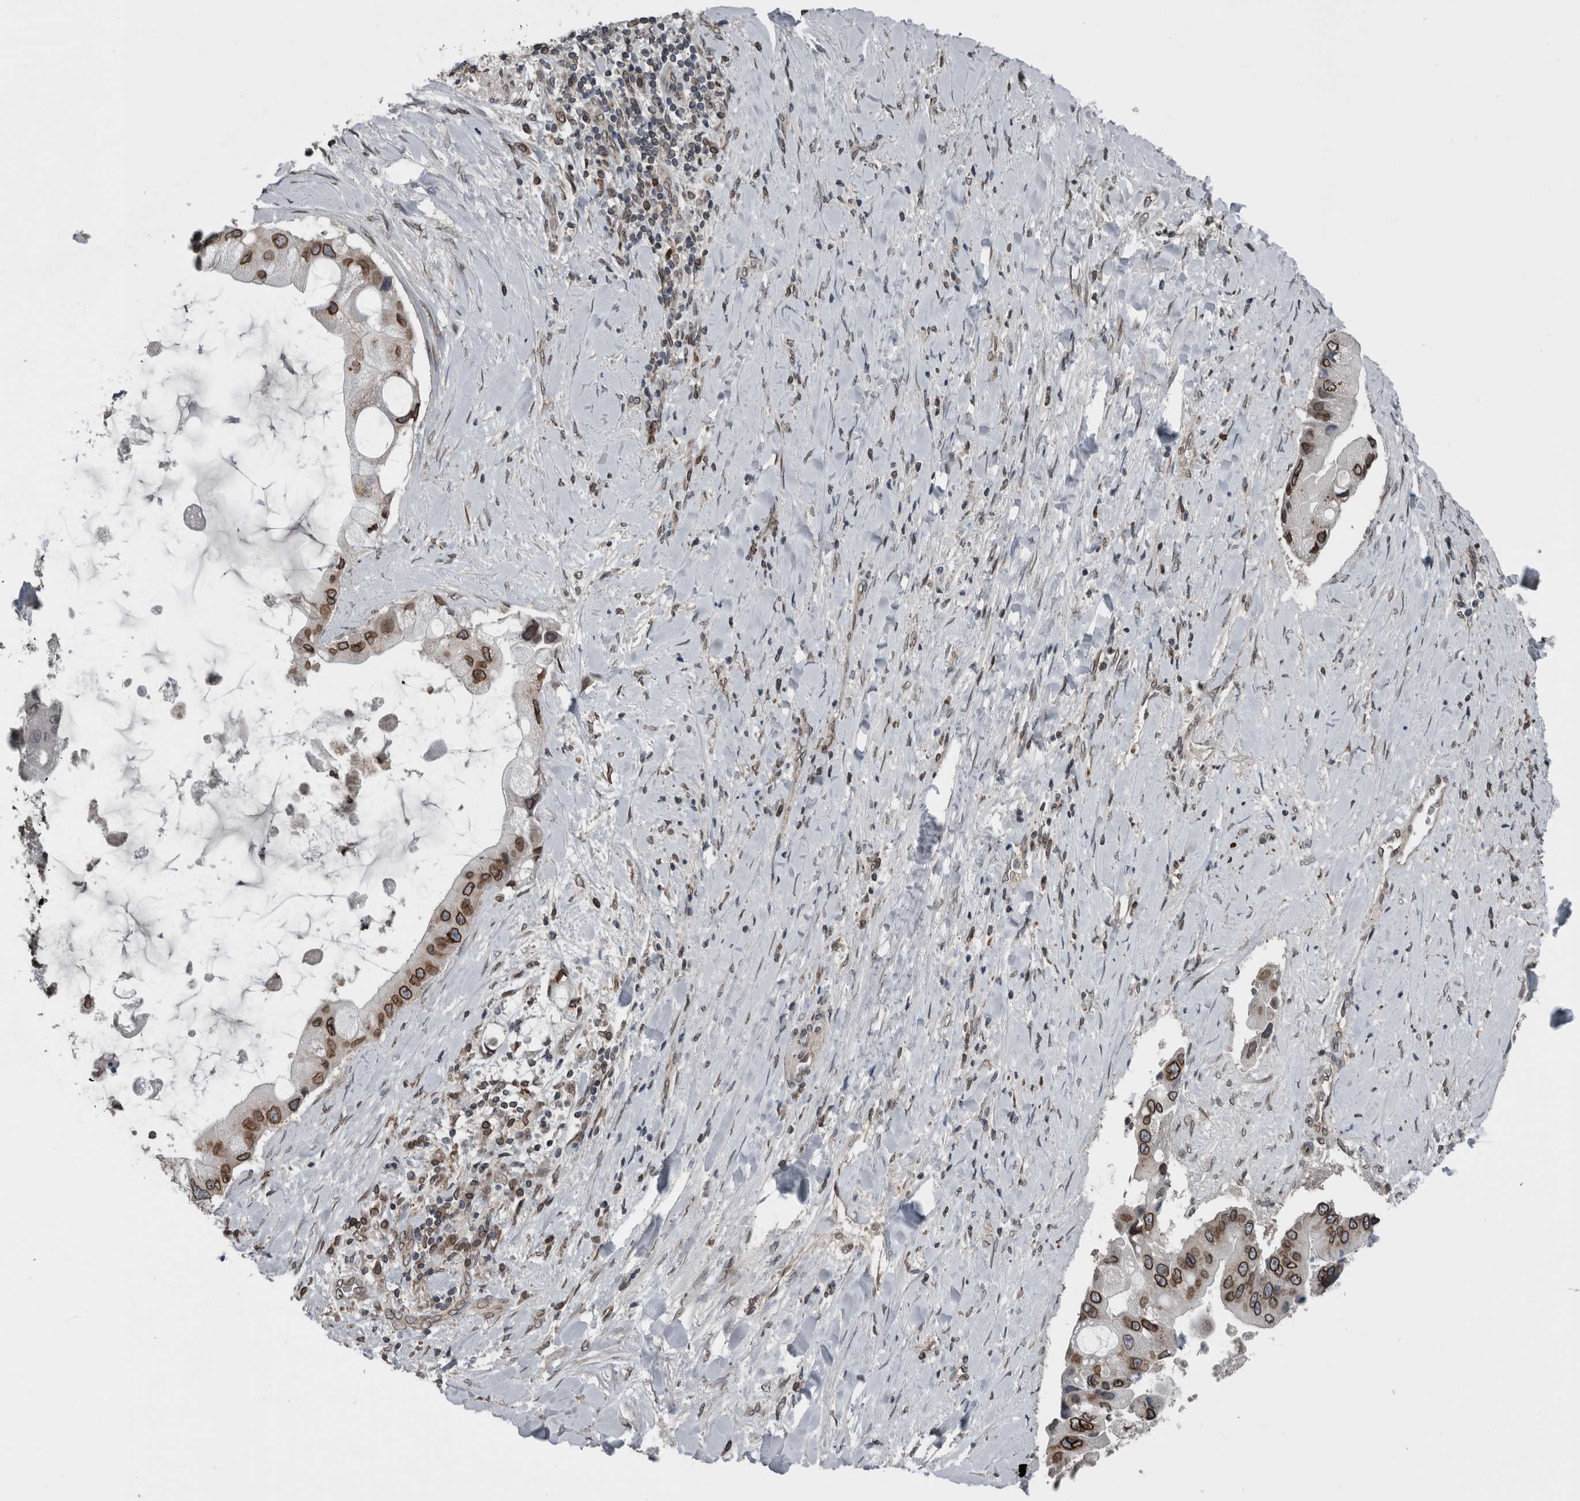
{"staining": {"intensity": "strong", "quantity": ">75%", "location": "cytoplasmic/membranous,nuclear"}, "tissue": "liver cancer", "cell_type": "Tumor cells", "image_type": "cancer", "snomed": [{"axis": "morphology", "description": "Cholangiocarcinoma"}, {"axis": "topography", "description": "Liver"}], "caption": "This image displays liver cancer stained with immunohistochemistry (IHC) to label a protein in brown. The cytoplasmic/membranous and nuclear of tumor cells show strong positivity for the protein. Nuclei are counter-stained blue.", "gene": "RANBP2", "patient": {"sex": "male", "age": 50}}